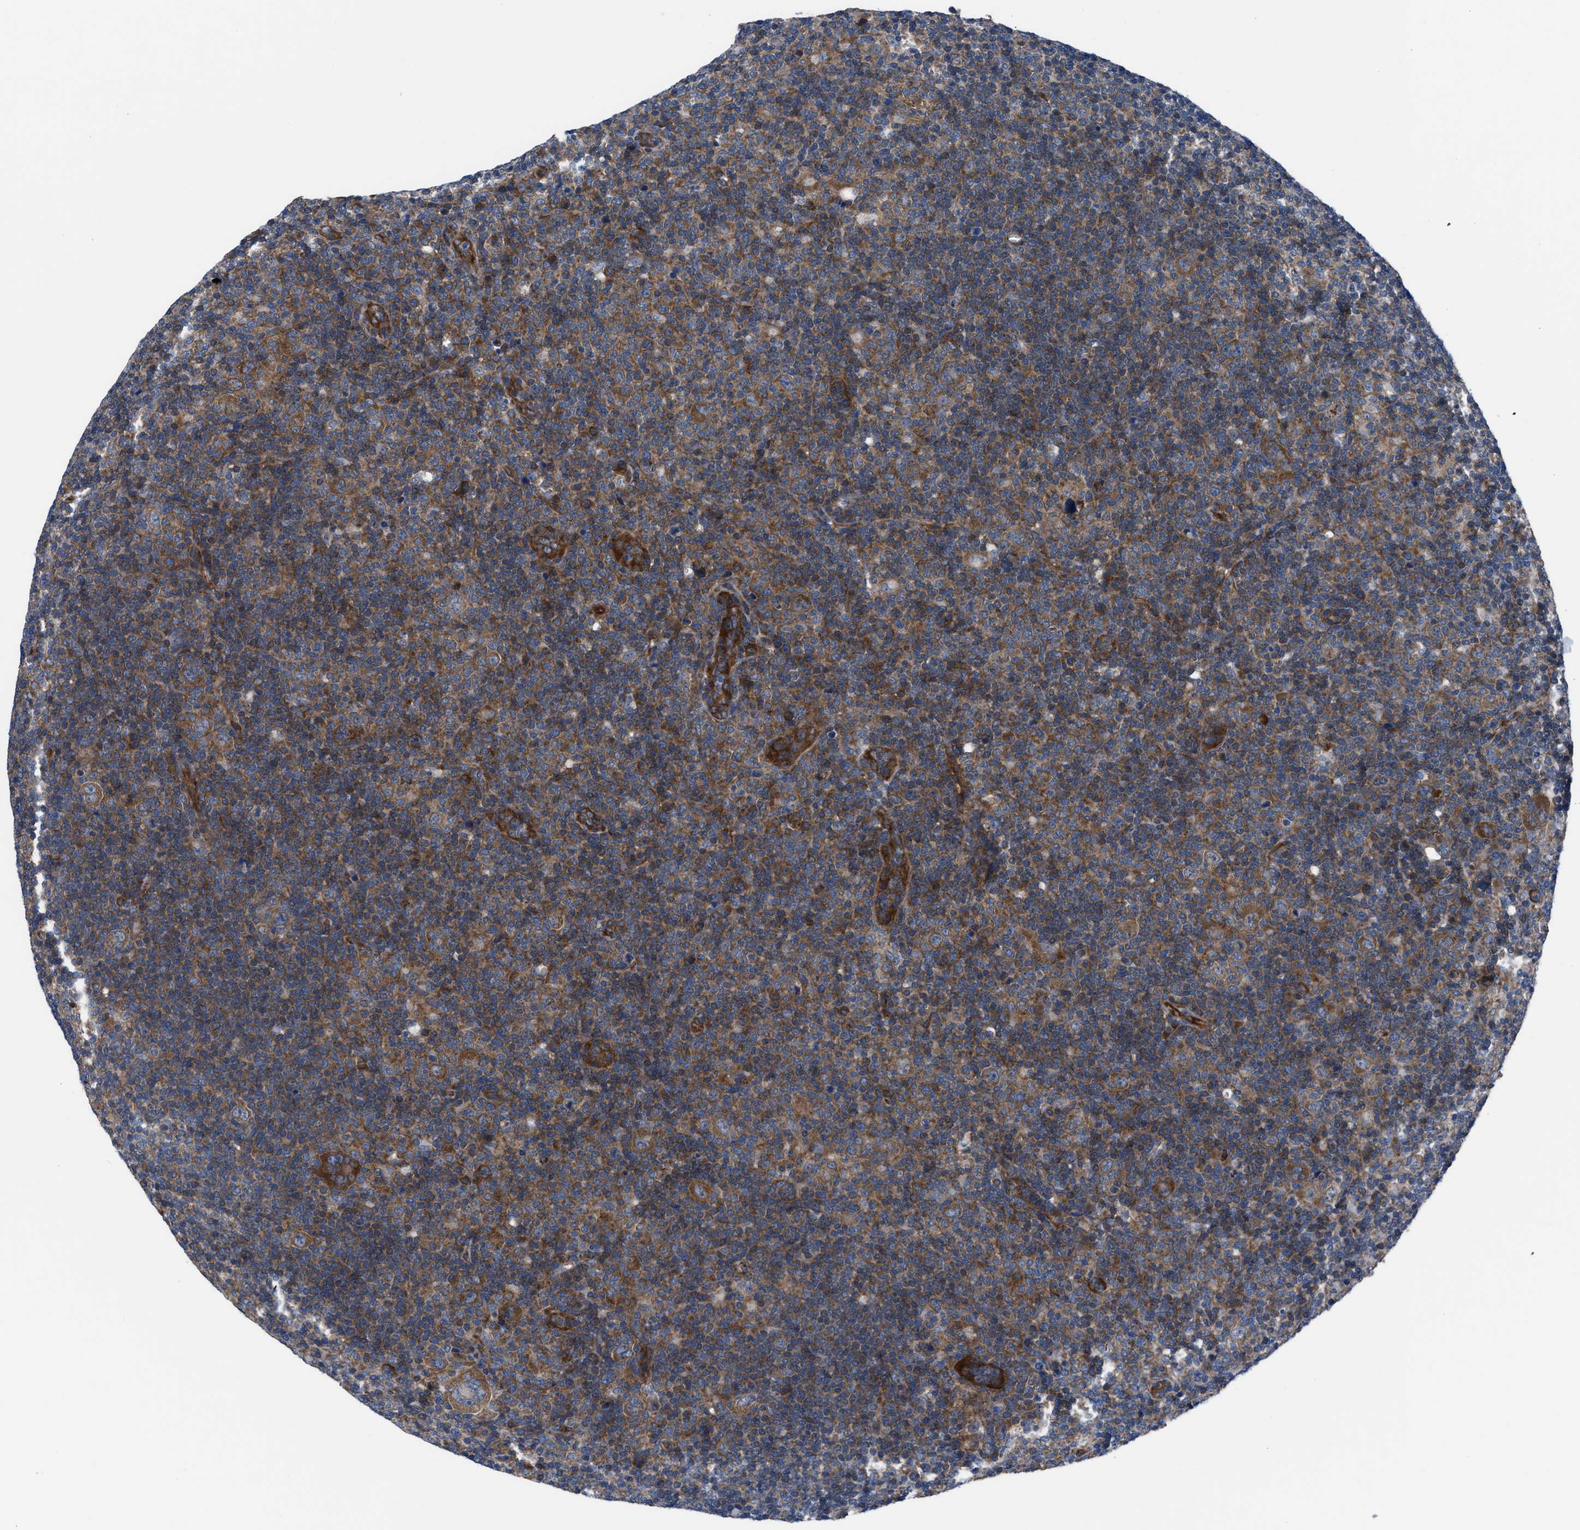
{"staining": {"intensity": "strong", "quantity": "25%-75%", "location": "cytoplasmic/membranous"}, "tissue": "lymphoma", "cell_type": "Tumor cells", "image_type": "cancer", "snomed": [{"axis": "morphology", "description": "Hodgkin's disease, NOS"}, {"axis": "topography", "description": "Lymph node"}], "caption": "Lymphoma was stained to show a protein in brown. There is high levels of strong cytoplasmic/membranous positivity in about 25%-75% of tumor cells.", "gene": "TRIP4", "patient": {"sex": "female", "age": 57}}